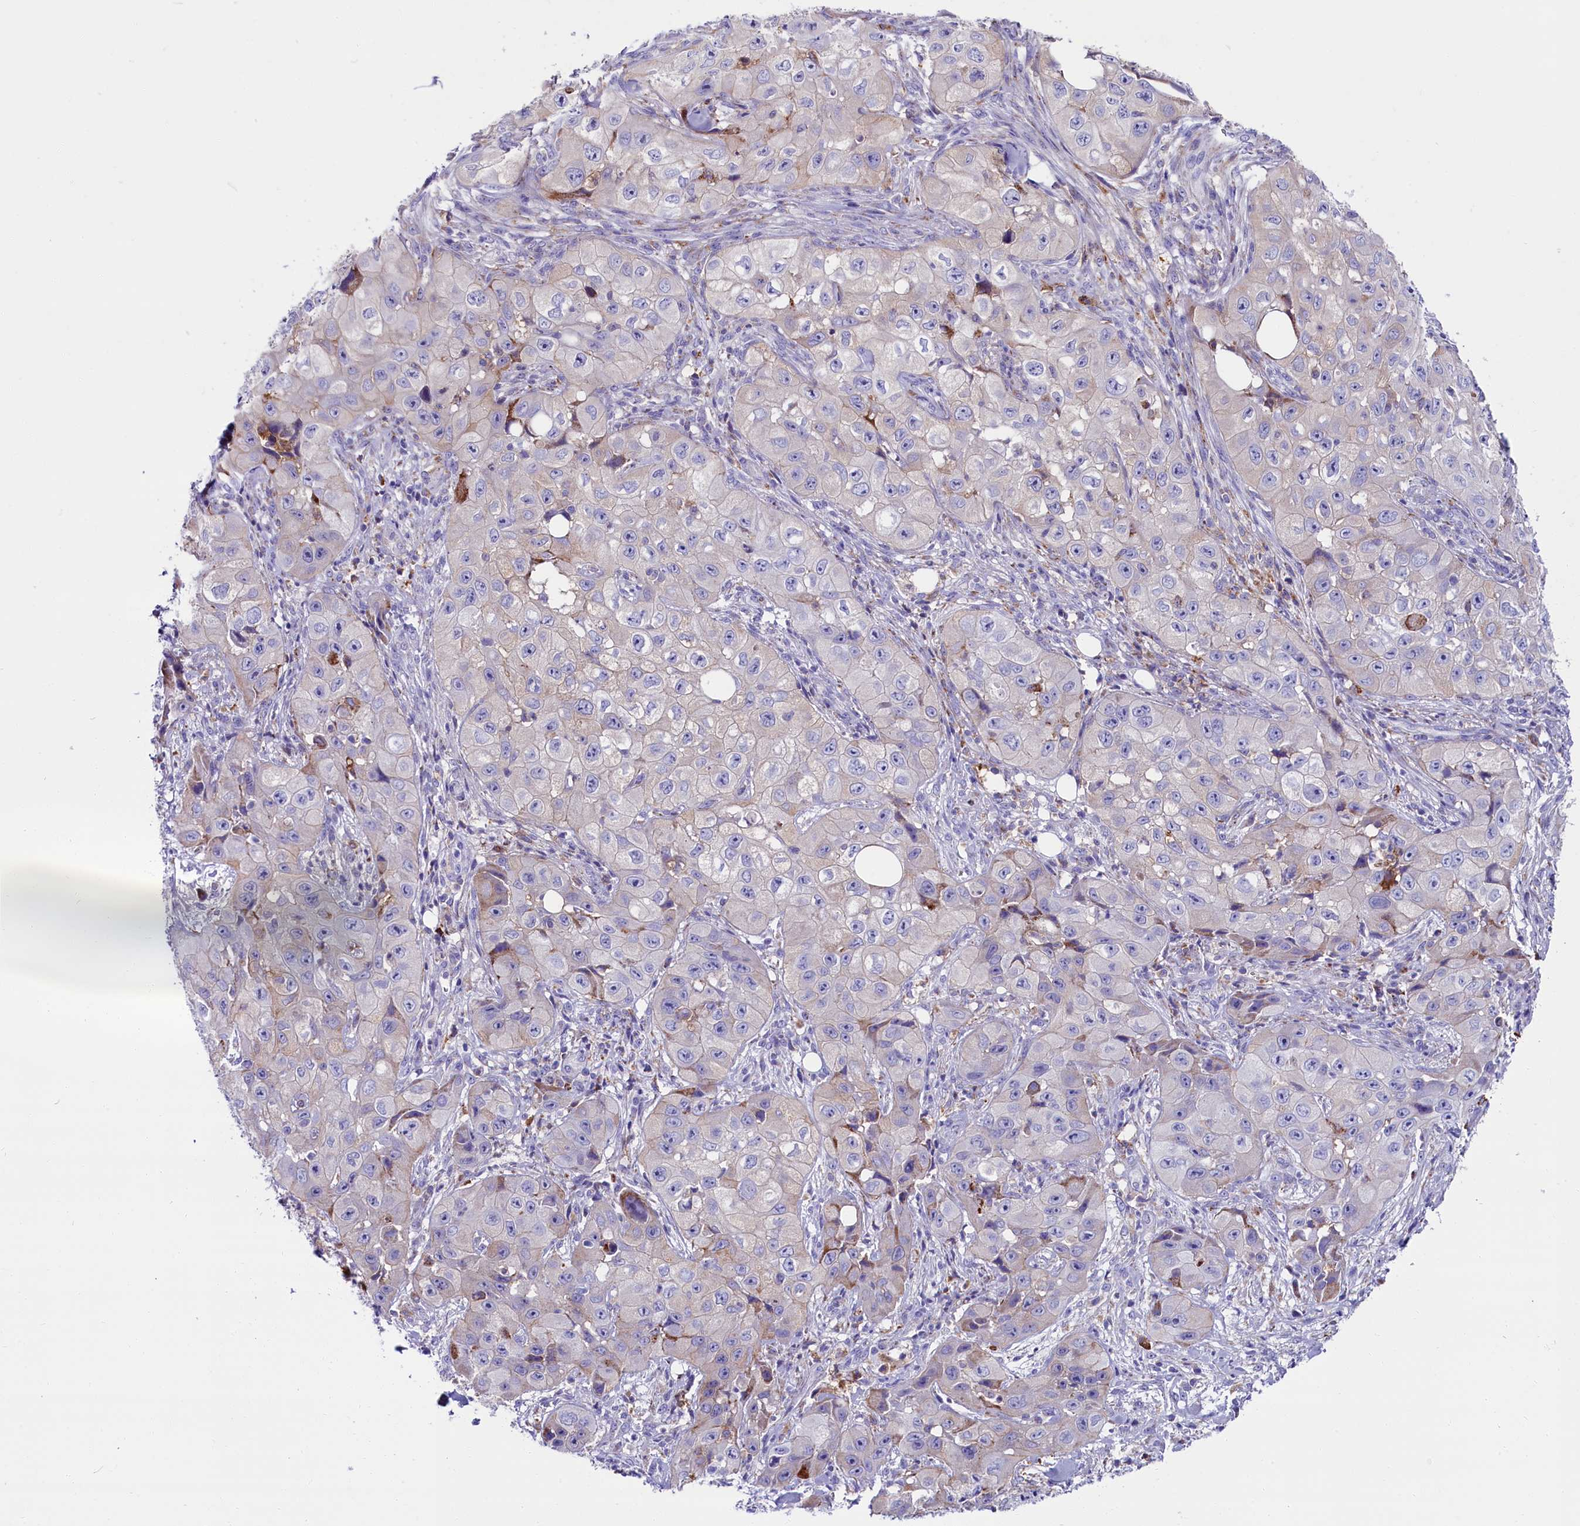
{"staining": {"intensity": "negative", "quantity": "none", "location": "none"}, "tissue": "skin cancer", "cell_type": "Tumor cells", "image_type": "cancer", "snomed": [{"axis": "morphology", "description": "Squamous cell carcinoma, NOS"}, {"axis": "topography", "description": "Skin"}, {"axis": "topography", "description": "Subcutis"}], "caption": "Immunohistochemistry (IHC) of skin cancer exhibits no positivity in tumor cells.", "gene": "IL20RA", "patient": {"sex": "male", "age": 73}}